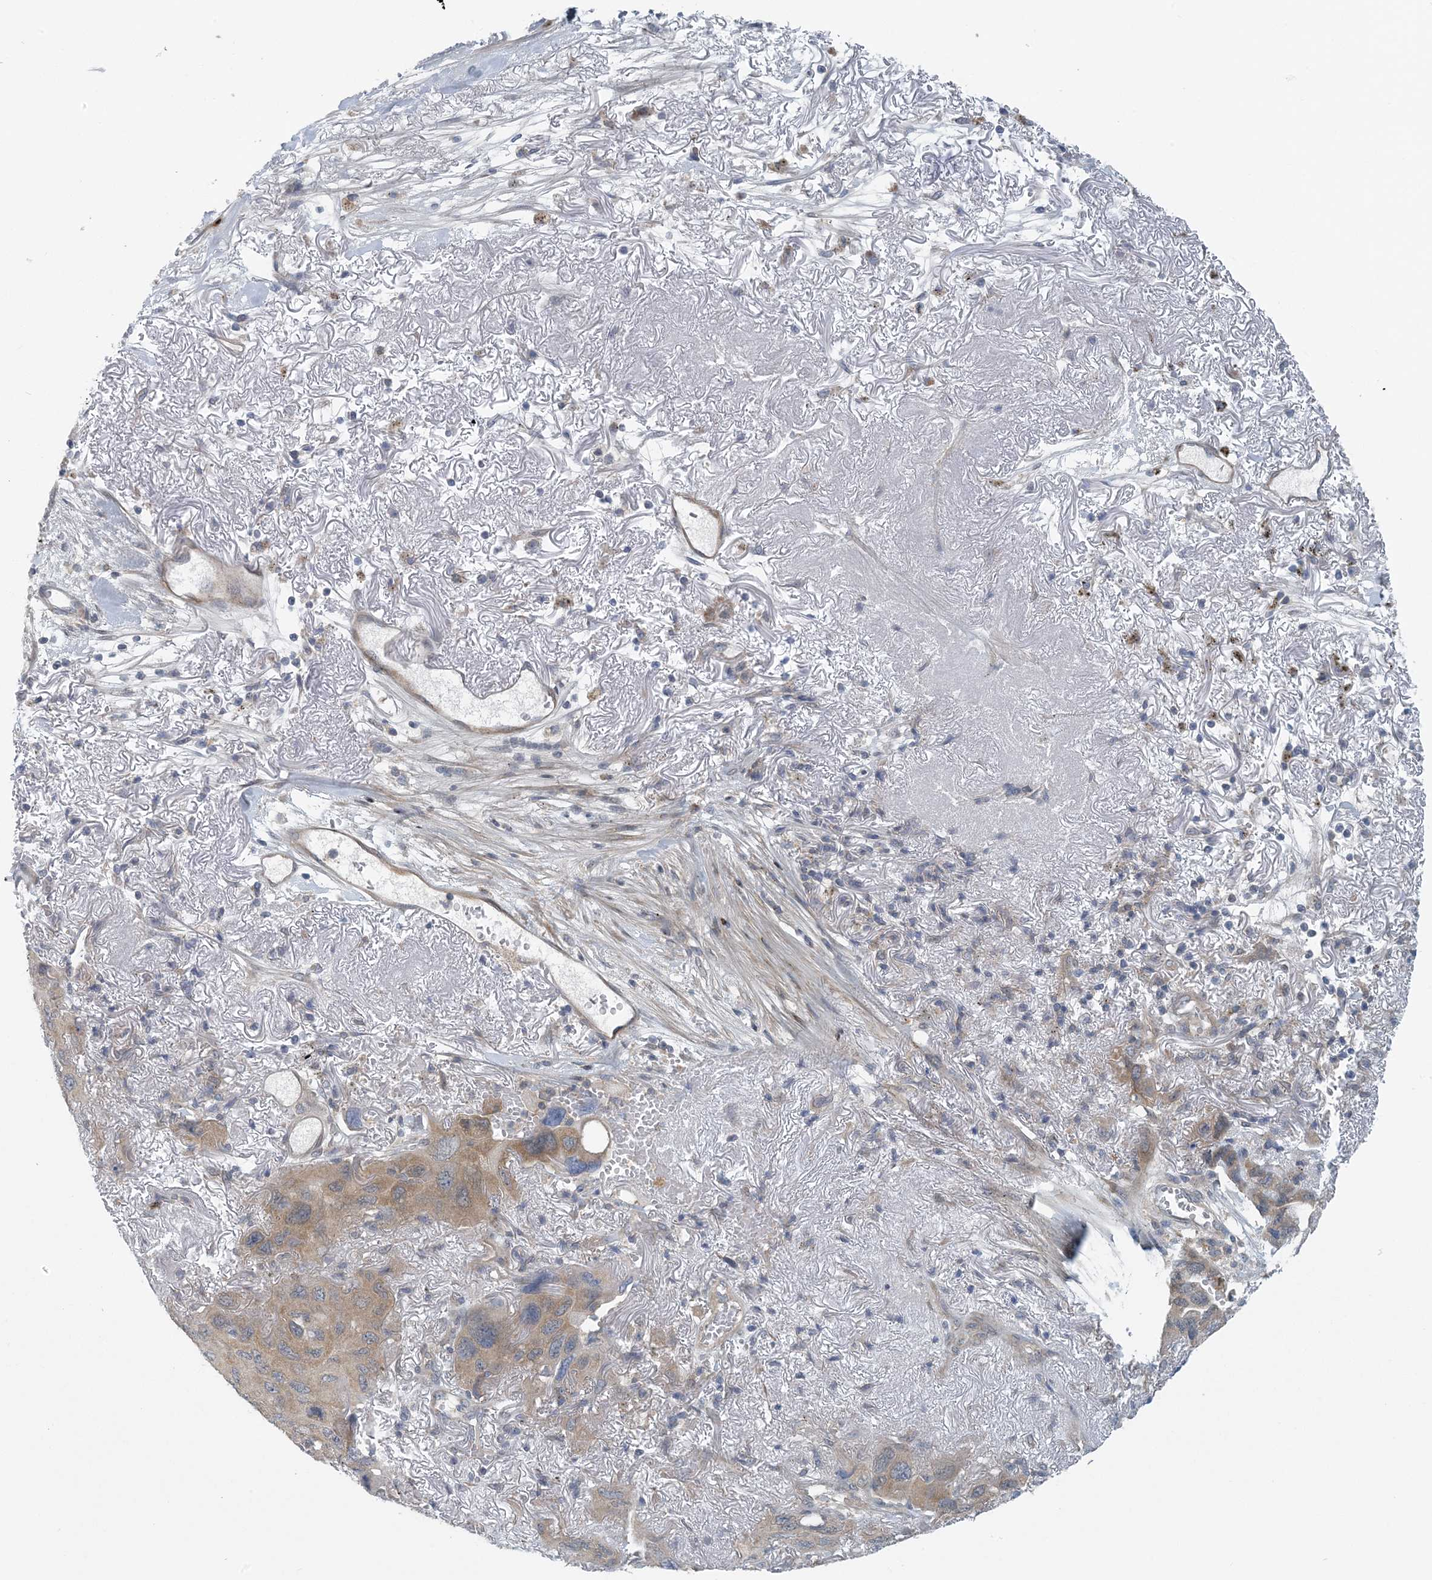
{"staining": {"intensity": "weak", "quantity": ">75%", "location": "cytoplasmic/membranous"}, "tissue": "lung cancer", "cell_type": "Tumor cells", "image_type": "cancer", "snomed": [{"axis": "morphology", "description": "Squamous cell carcinoma, NOS"}, {"axis": "topography", "description": "Lung"}], "caption": "The image shows a brown stain indicating the presence of a protein in the cytoplasmic/membranous of tumor cells in lung cancer.", "gene": "HIKESHI", "patient": {"sex": "female", "age": 73}}